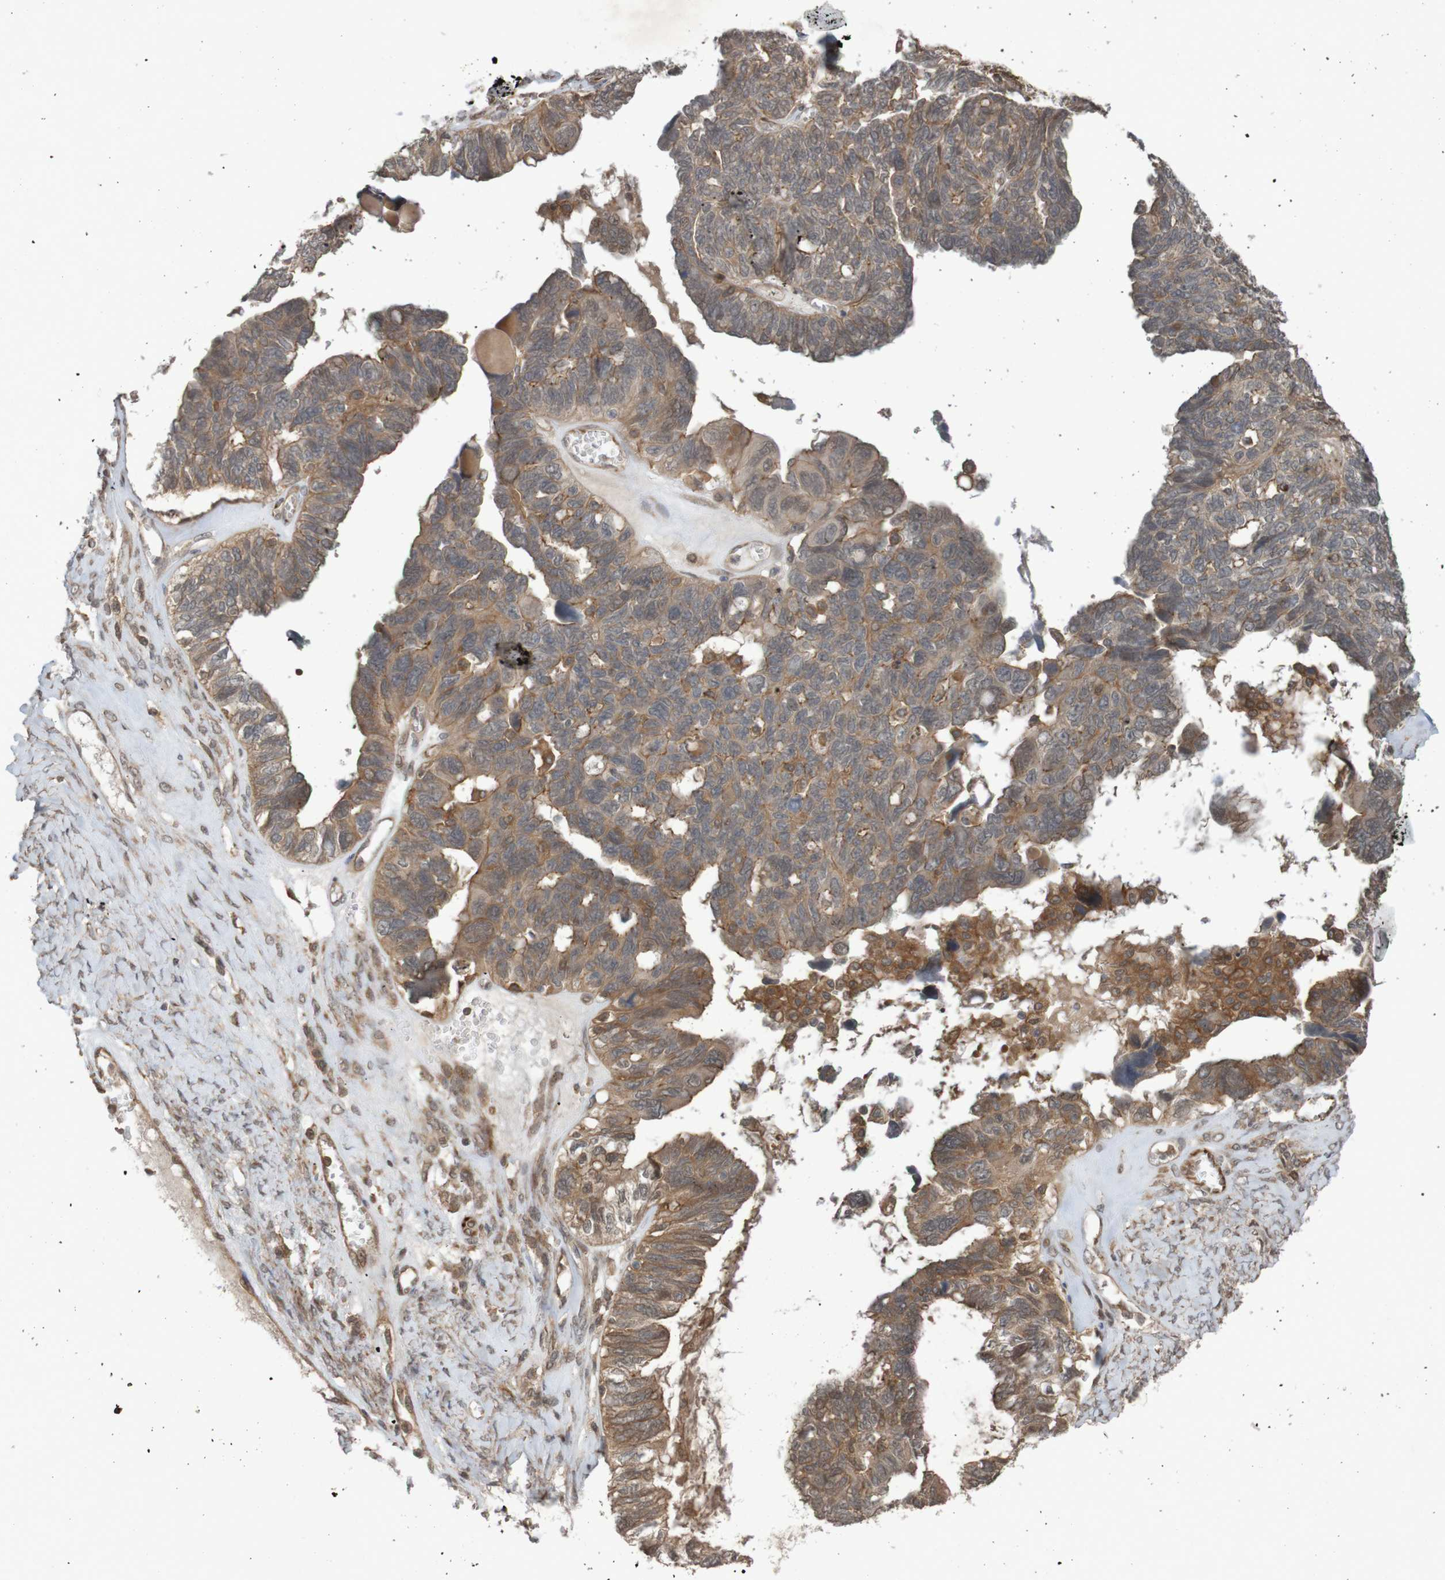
{"staining": {"intensity": "moderate", "quantity": ">75%", "location": "cytoplasmic/membranous"}, "tissue": "ovarian cancer", "cell_type": "Tumor cells", "image_type": "cancer", "snomed": [{"axis": "morphology", "description": "Cystadenocarcinoma, serous, NOS"}, {"axis": "topography", "description": "Ovary"}], "caption": "Protein expression analysis of human ovarian cancer reveals moderate cytoplasmic/membranous expression in approximately >75% of tumor cells.", "gene": "ARHGEF11", "patient": {"sex": "female", "age": 79}}